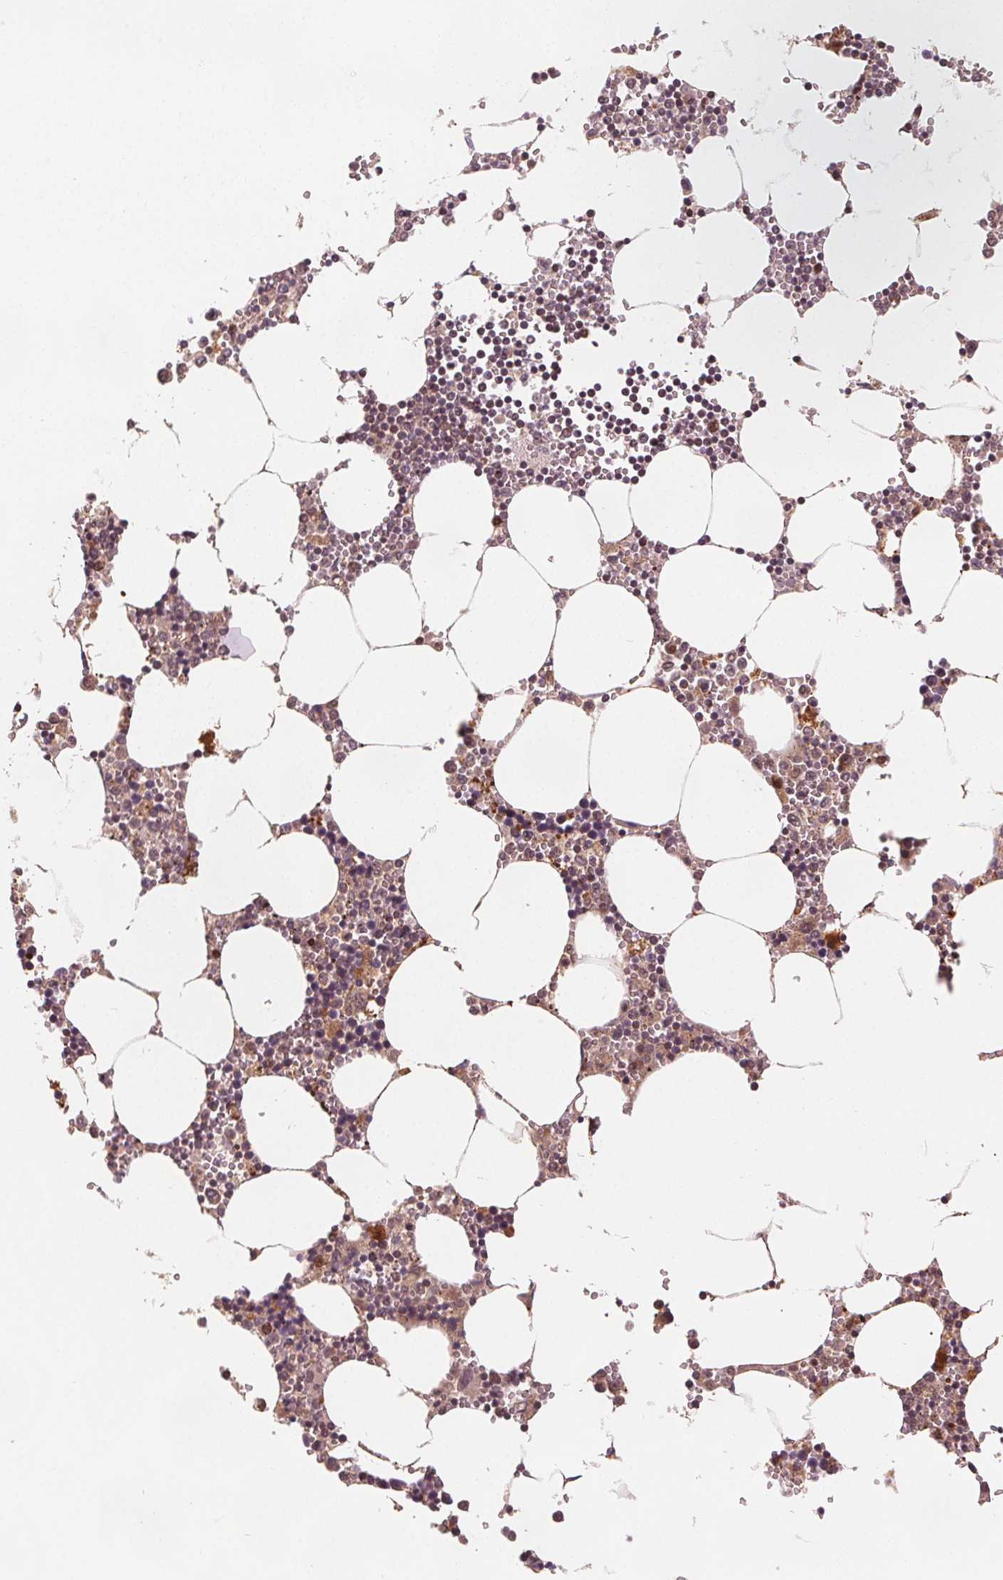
{"staining": {"intensity": "moderate", "quantity": "25%-75%", "location": "nuclear"}, "tissue": "bone marrow", "cell_type": "Hematopoietic cells", "image_type": "normal", "snomed": [{"axis": "morphology", "description": "Normal tissue, NOS"}, {"axis": "topography", "description": "Bone marrow"}], "caption": "Immunohistochemistry (IHC) histopathology image of unremarkable bone marrow: bone marrow stained using immunohistochemistry demonstrates medium levels of moderate protein expression localized specifically in the nuclear of hematopoietic cells, appearing as a nuclear brown color.", "gene": "DPM2", "patient": {"sex": "male", "age": 54}}